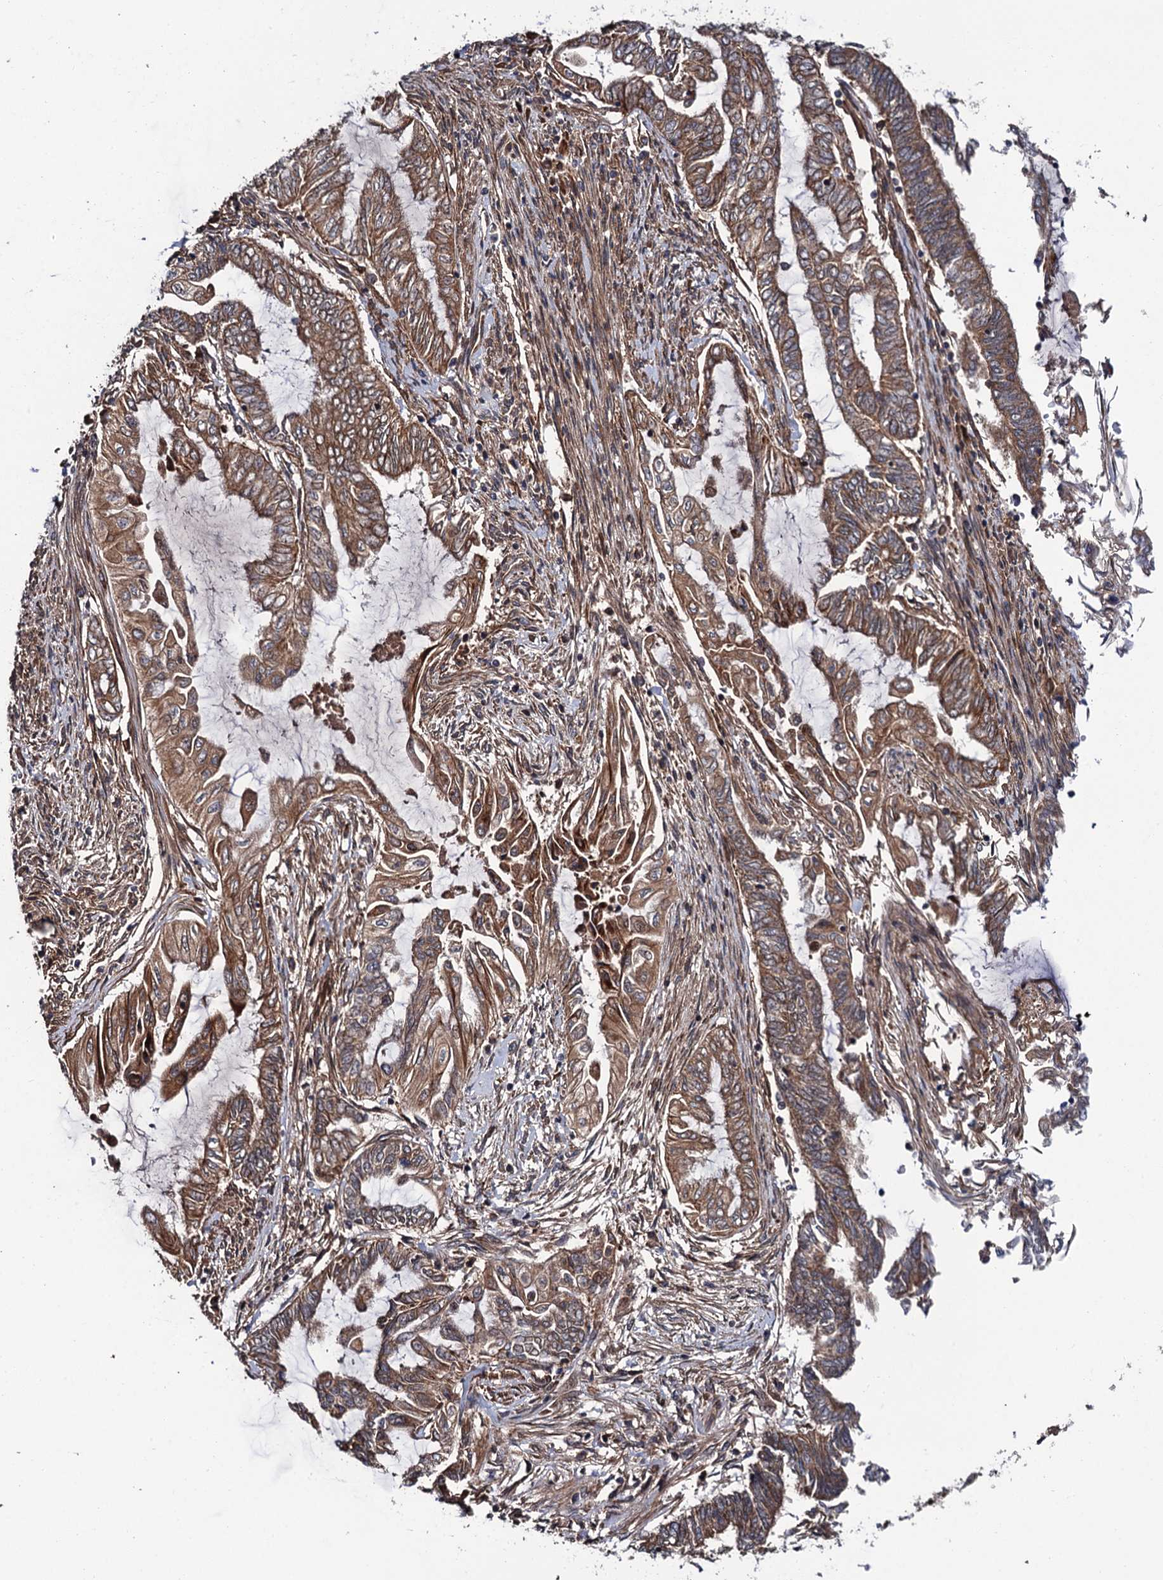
{"staining": {"intensity": "moderate", "quantity": ">75%", "location": "cytoplasmic/membranous"}, "tissue": "endometrial cancer", "cell_type": "Tumor cells", "image_type": "cancer", "snomed": [{"axis": "morphology", "description": "Adenocarcinoma, NOS"}, {"axis": "topography", "description": "Uterus"}, {"axis": "topography", "description": "Endometrium"}], "caption": "Brown immunohistochemical staining in human endometrial cancer shows moderate cytoplasmic/membranous staining in approximately >75% of tumor cells. The protein of interest is shown in brown color, while the nuclei are stained blue.", "gene": "FSIP1", "patient": {"sex": "female", "age": 70}}